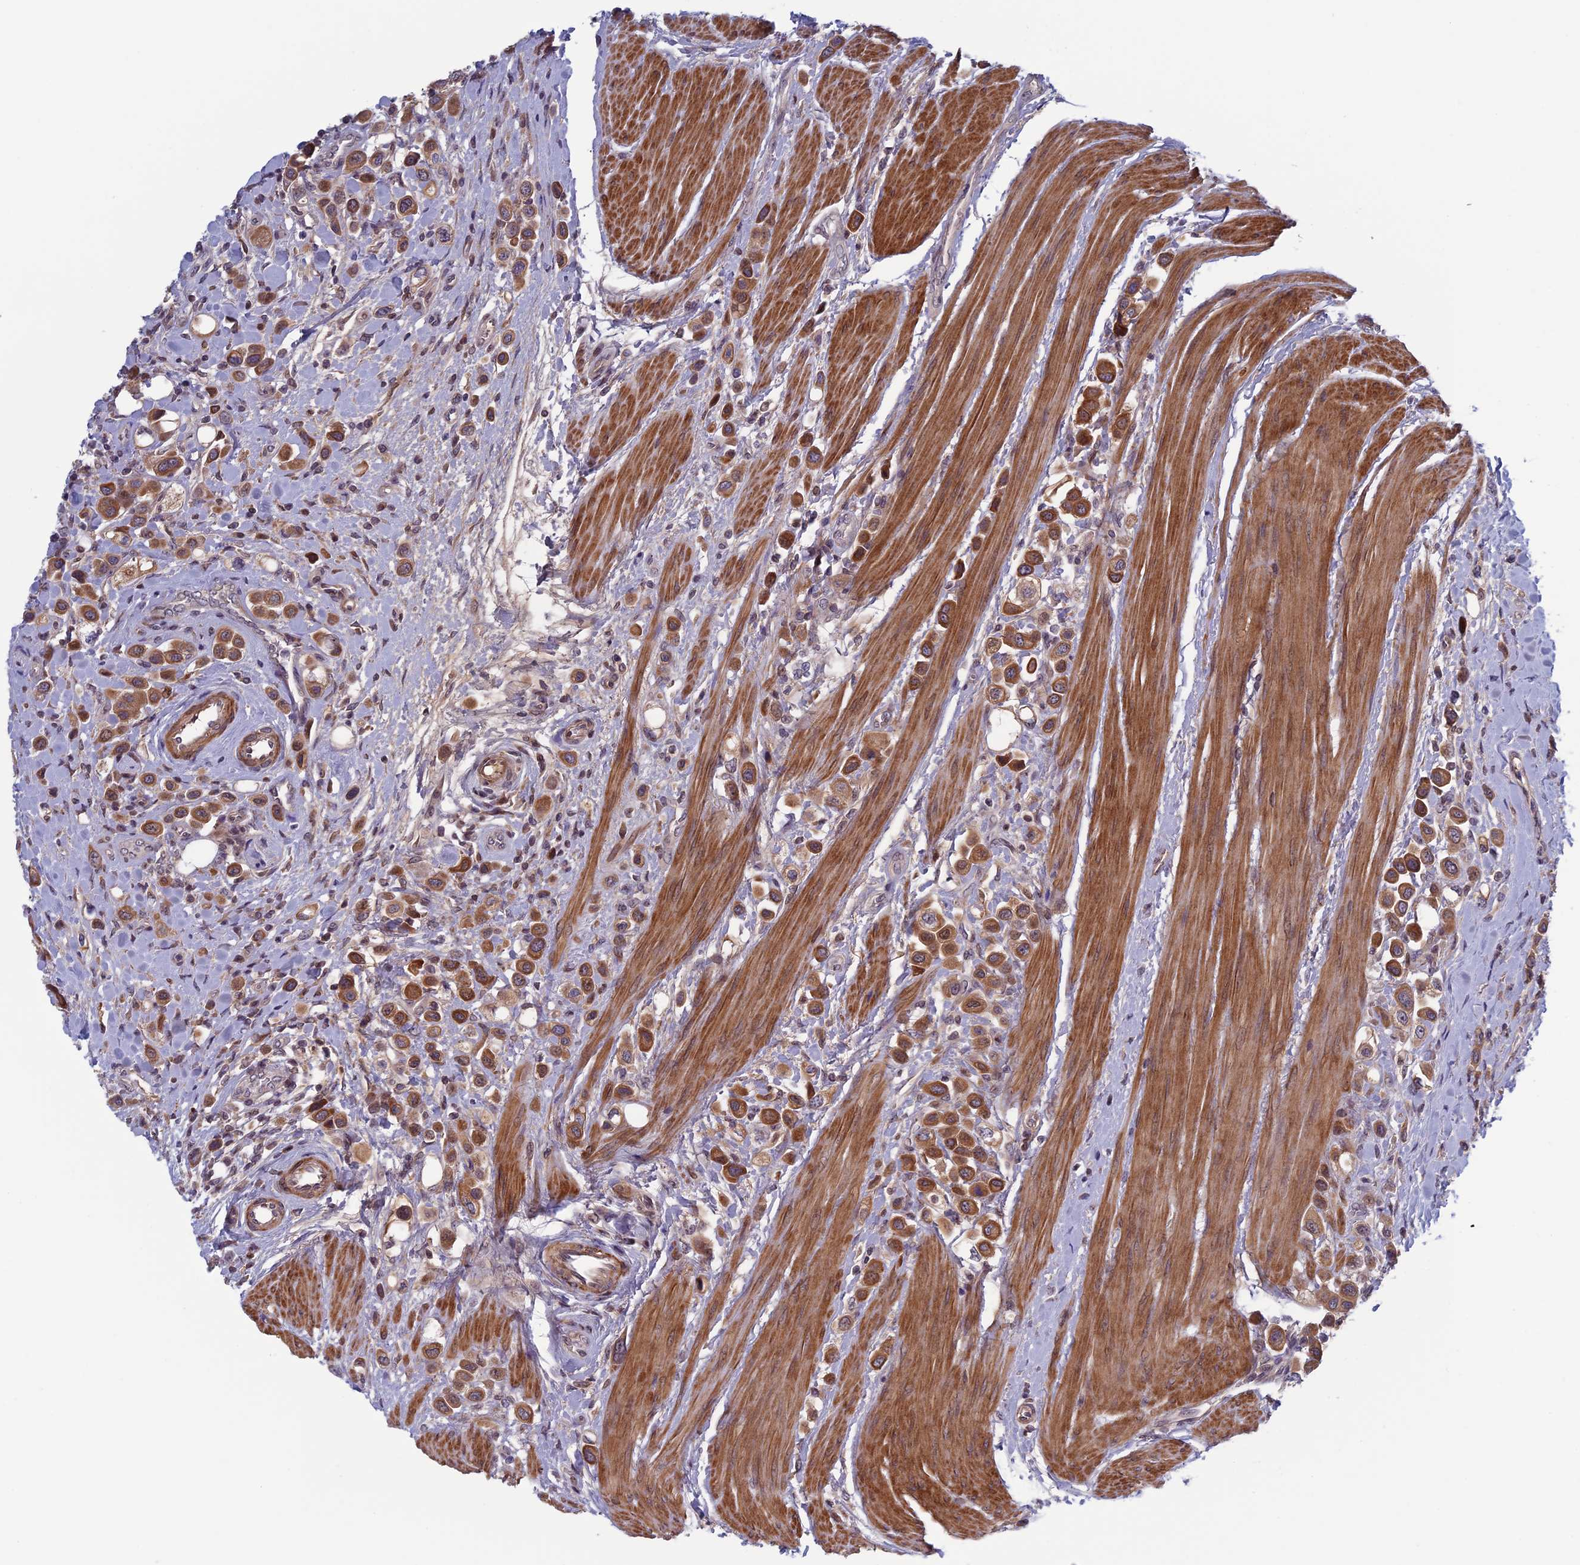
{"staining": {"intensity": "moderate", "quantity": ">75%", "location": "cytoplasmic/membranous"}, "tissue": "urothelial cancer", "cell_type": "Tumor cells", "image_type": "cancer", "snomed": [{"axis": "morphology", "description": "Urothelial carcinoma, High grade"}, {"axis": "topography", "description": "Urinary bladder"}], "caption": "Protein analysis of urothelial cancer tissue shows moderate cytoplasmic/membranous positivity in approximately >75% of tumor cells.", "gene": "FADS1", "patient": {"sex": "male", "age": 50}}